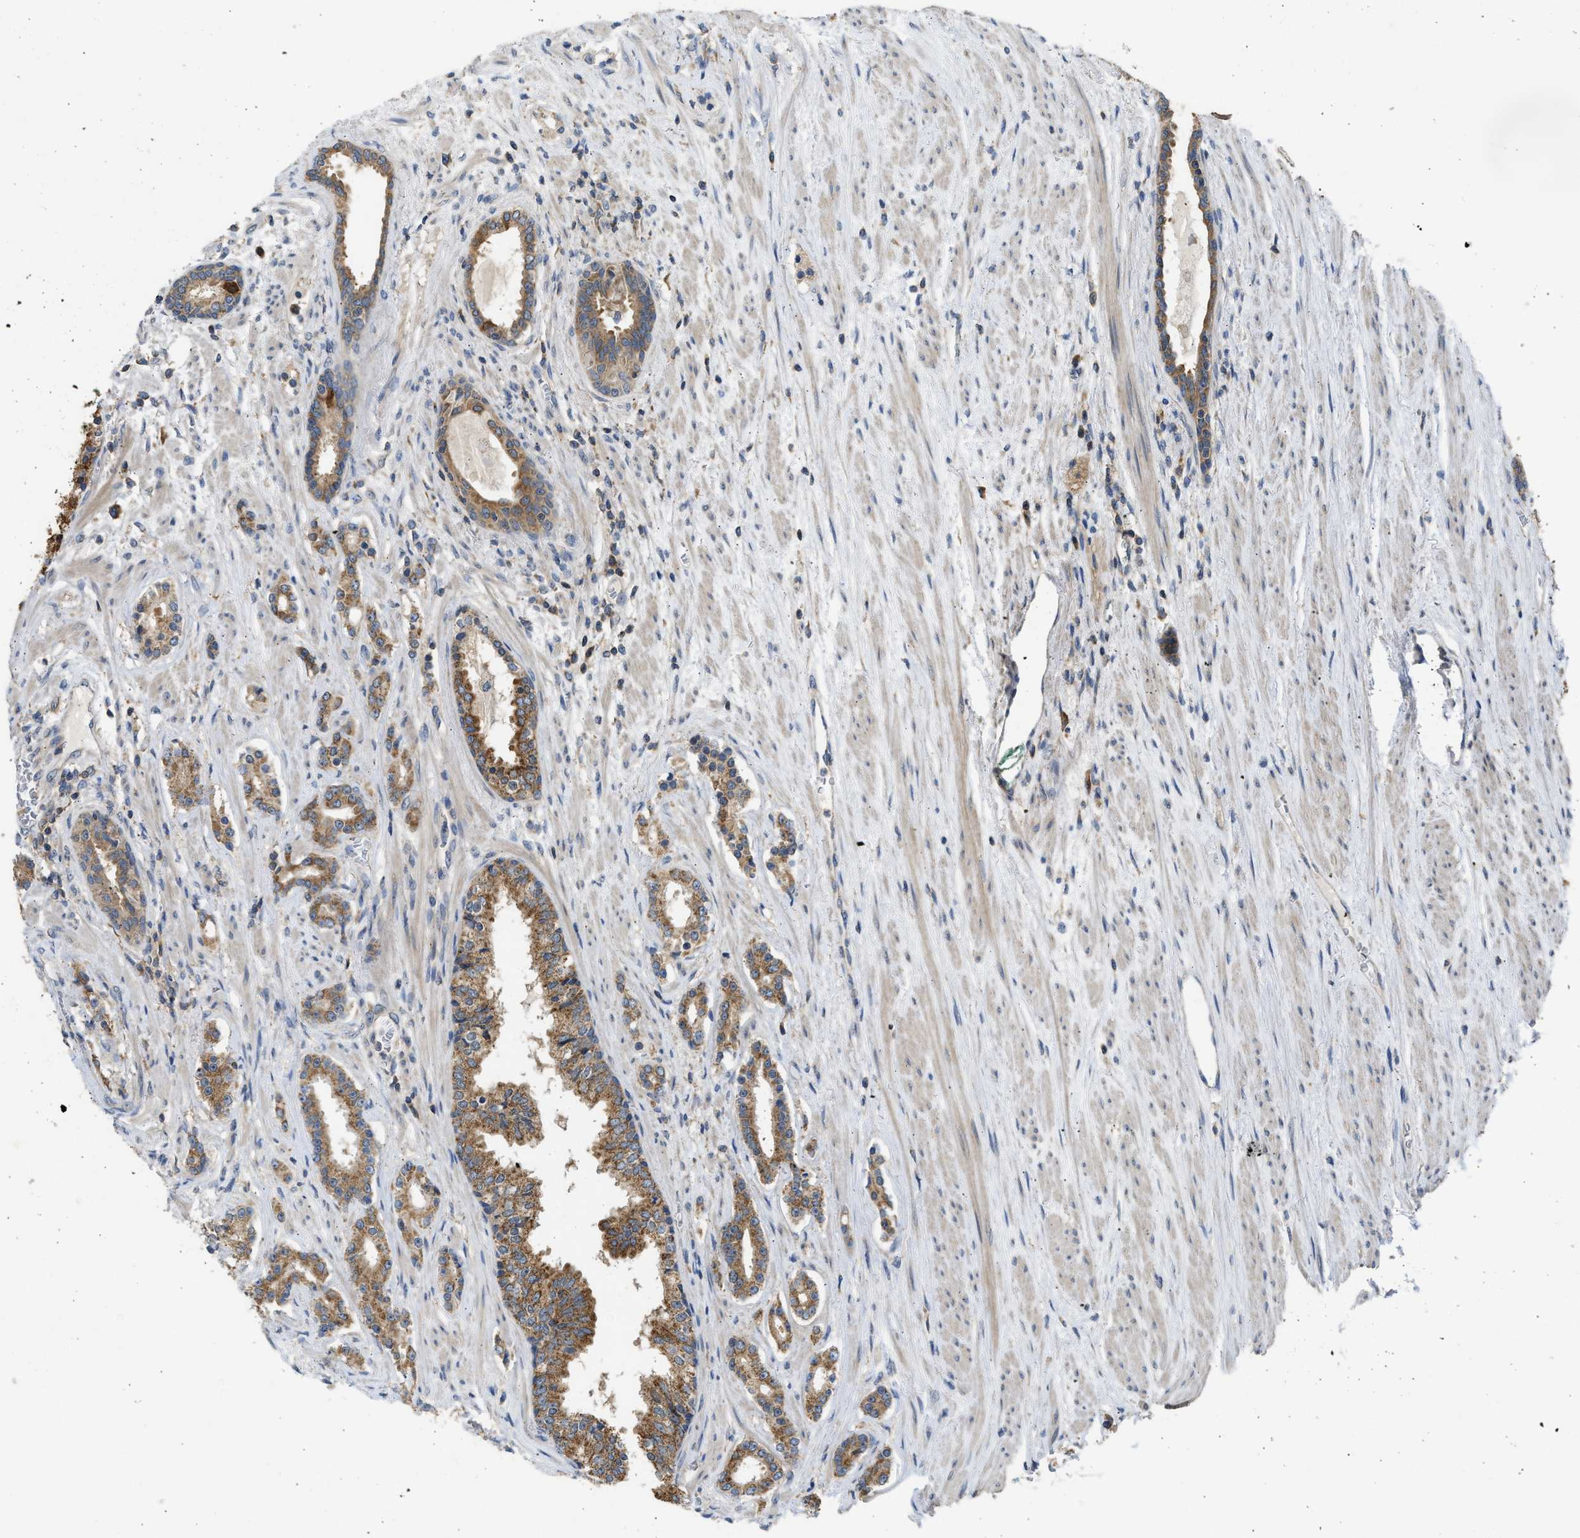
{"staining": {"intensity": "moderate", "quantity": ">75%", "location": "cytoplasmic/membranous"}, "tissue": "prostate cancer", "cell_type": "Tumor cells", "image_type": "cancer", "snomed": [{"axis": "morphology", "description": "Adenocarcinoma, High grade"}, {"axis": "topography", "description": "Prostate"}], "caption": "Tumor cells exhibit medium levels of moderate cytoplasmic/membranous expression in approximately >75% of cells in prostate cancer. (IHC, brightfield microscopy, high magnification).", "gene": "CYP1A1", "patient": {"sex": "male", "age": 71}}